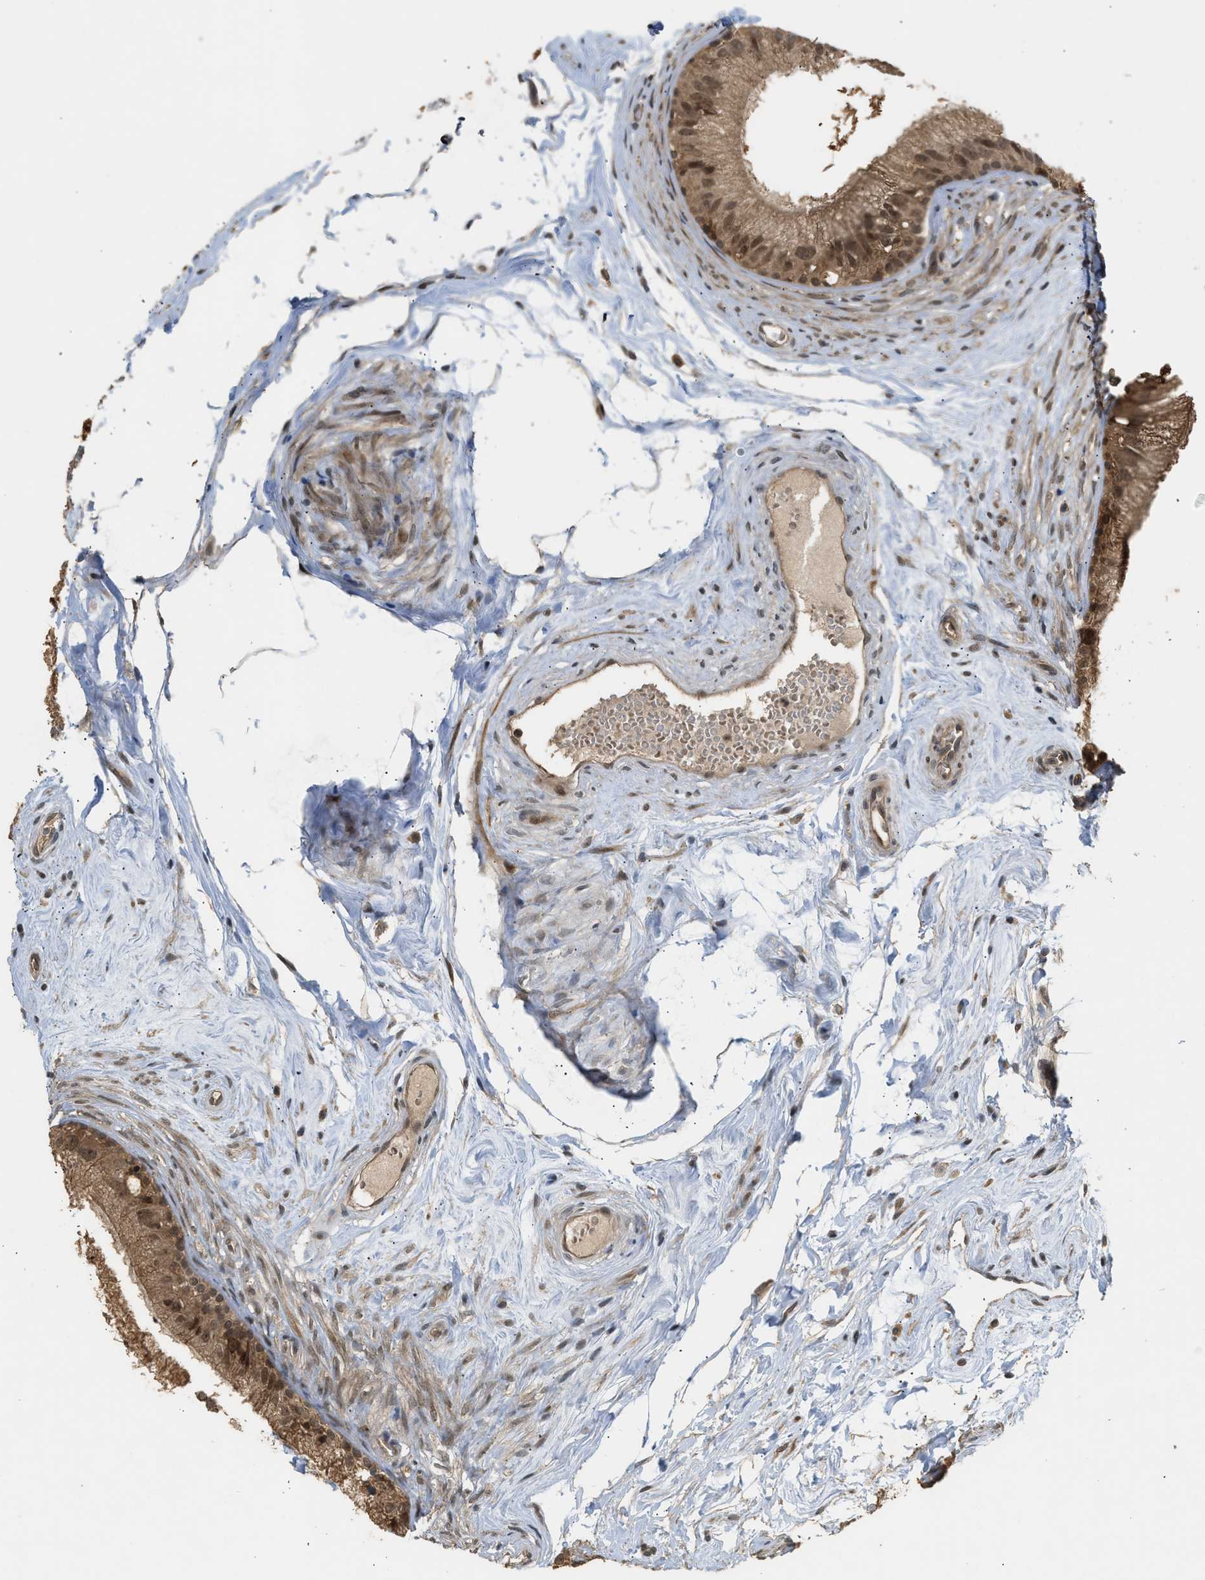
{"staining": {"intensity": "moderate", "quantity": ">75%", "location": "cytoplasmic/membranous,nuclear"}, "tissue": "epididymis", "cell_type": "Glandular cells", "image_type": "normal", "snomed": [{"axis": "morphology", "description": "Normal tissue, NOS"}, {"axis": "topography", "description": "Epididymis"}], "caption": "An image of epididymis stained for a protein reveals moderate cytoplasmic/membranous,nuclear brown staining in glandular cells. The protein is shown in brown color, while the nuclei are stained blue.", "gene": "GET1", "patient": {"sex": "male", "age": 56}}